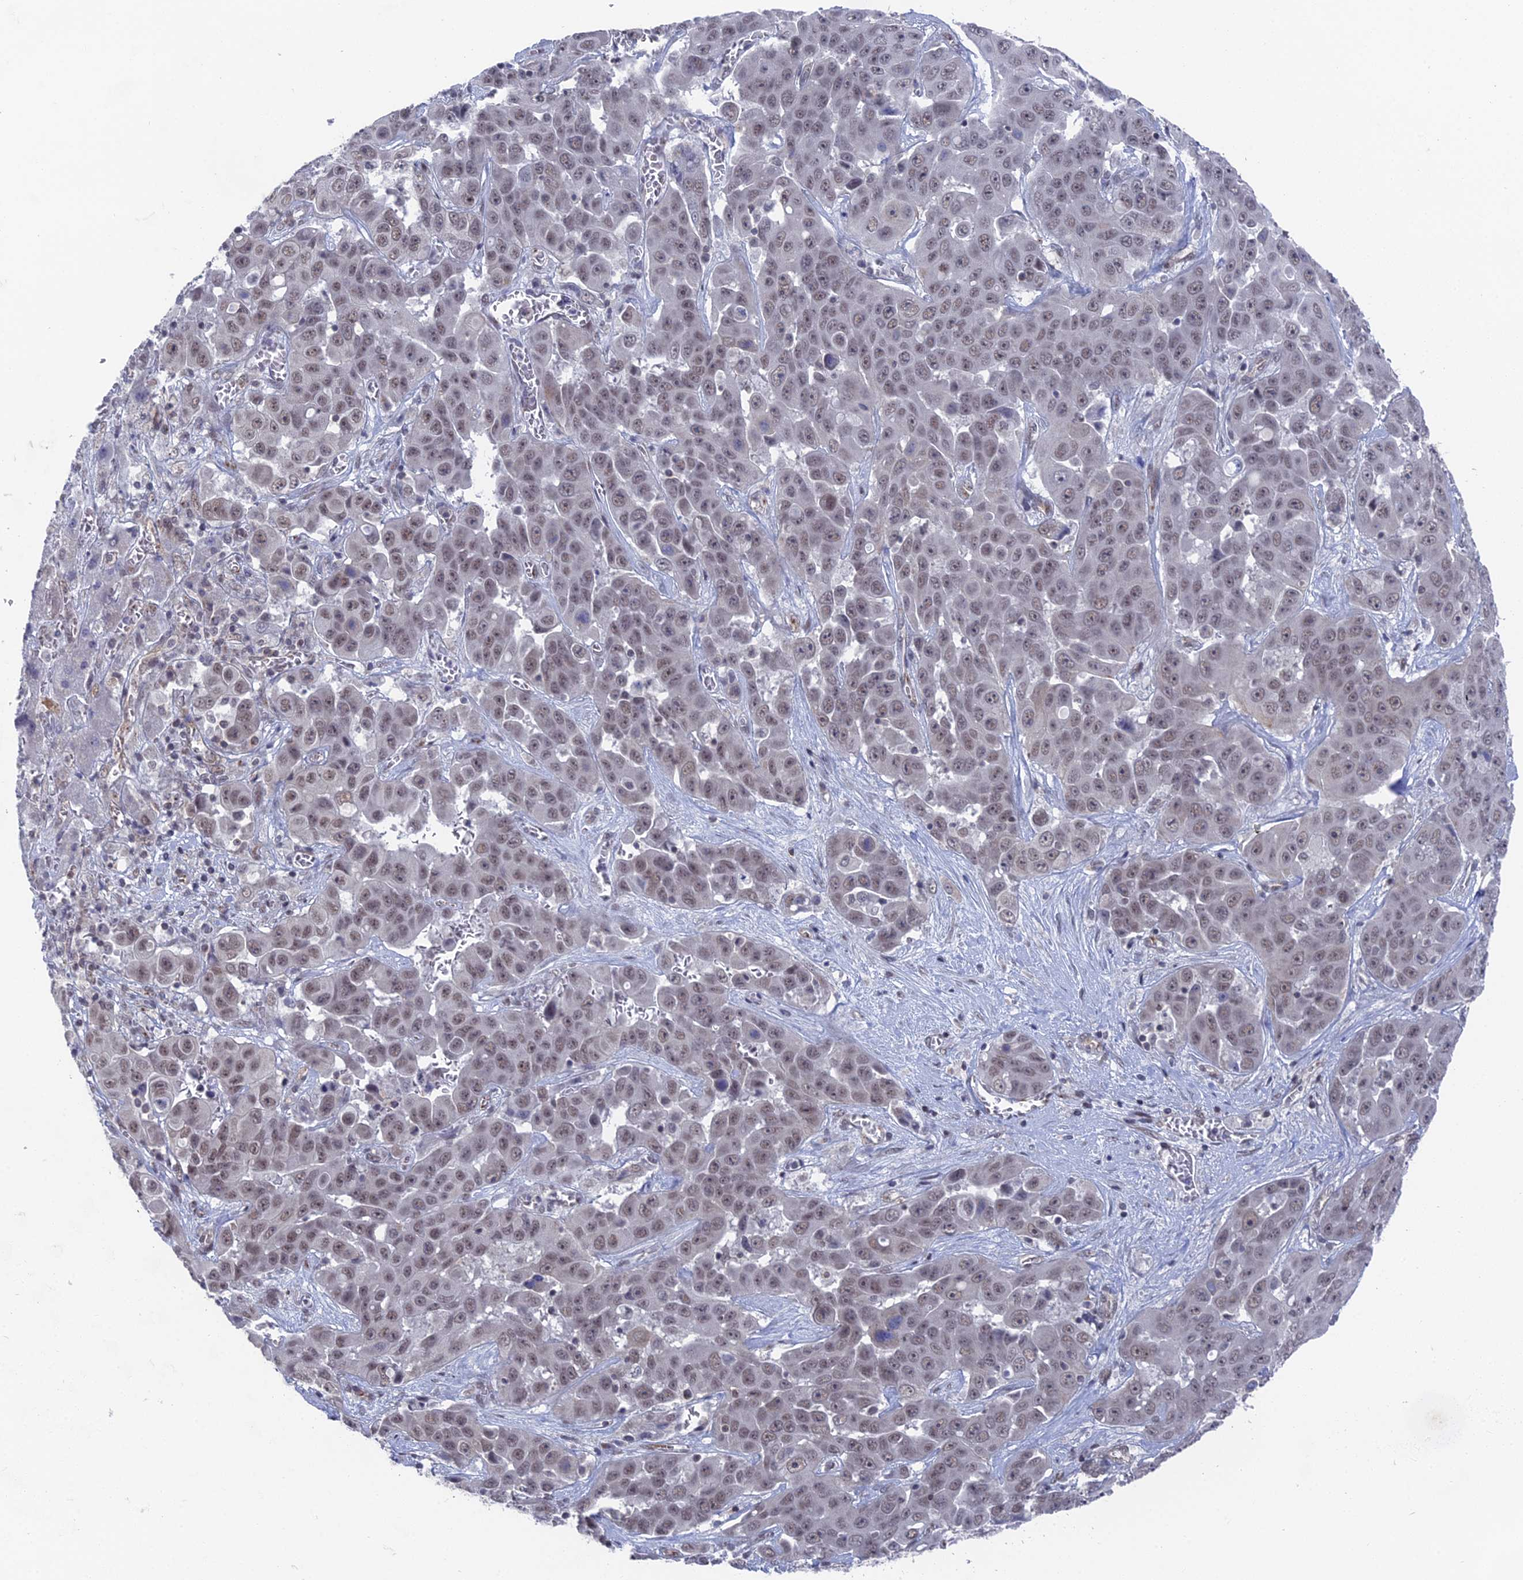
{"staining": {"intensity": "weak", "quantity": ">75%", "location": "nuclear"}, "tissue": "liver cancer", "cell_type": "Tumor cells", "image_type": "cancer", "snomed": [{"axis": "morphology", "description": "Cholangiocarcinoma"}, {"axis": "topography", "description": "Liver"}], "caption": "IHC staining of liver cholangiocarcinoma, which shows low levels of weak nuclear positivity in approximately >75% of tumor cells indicating weak nuclear protein positivity. The staining was performed using DAB (3,3'-diaminobenzidine) (brown) for protein detection and nuclei were counterstained in hematoxylin (blue).", "gene": "FHIP2A", "patient": {"sex": "female", "age": 52}}